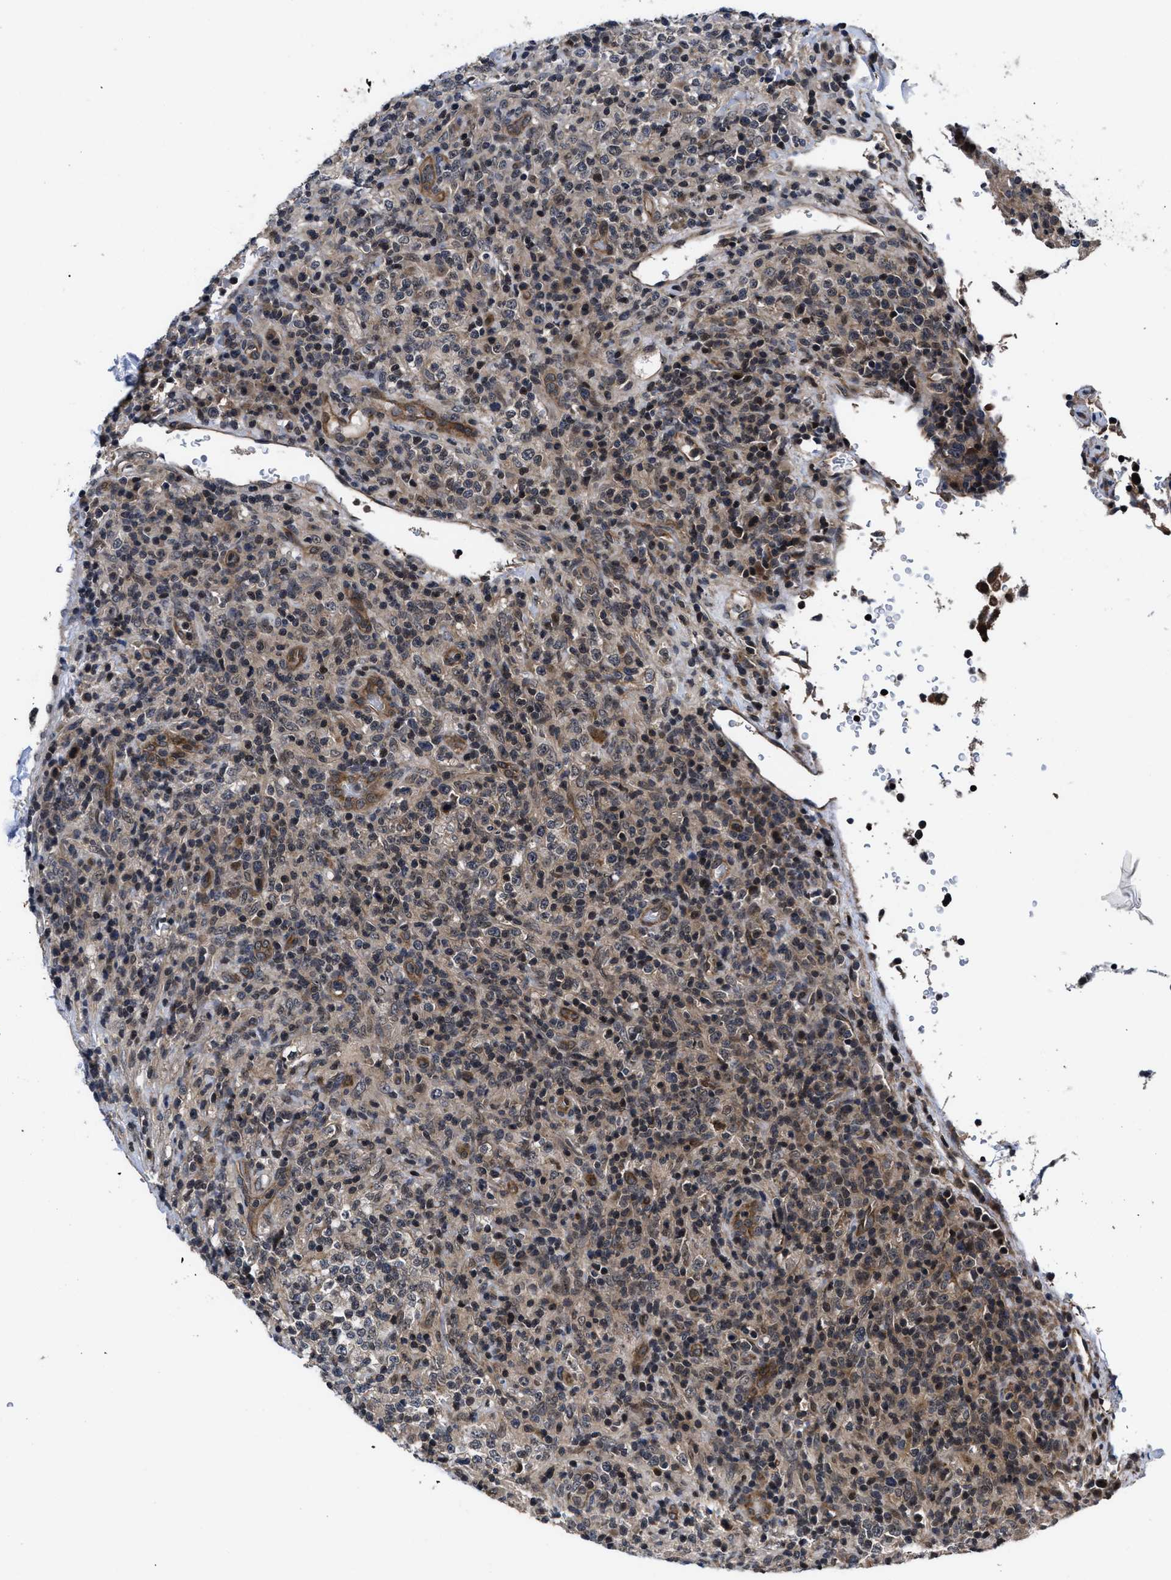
{"staining": {"intensity": "moderate", "quantity": "25%-75%", "location": "cytoplasmic/membranous,nuclear"}, "tissue": "lymphoma", "cell_type": "Tumor cells", "image_type": "cancer", "snomed": [{"axis": "morphology", "description": "Malignant lymphoma, non-Hodgkin's type, High grade"}, {"axis": "topography", "description": "Lymph node"}], "caption": "Immunohistochemical staining of lymphoma shows moderate cytoplasmic/membranous and nuclear protein expression in about 25%-75% of tumor cells.", "gene": "DNAJC14", "patient": {"sex": "female", "age": 76}}